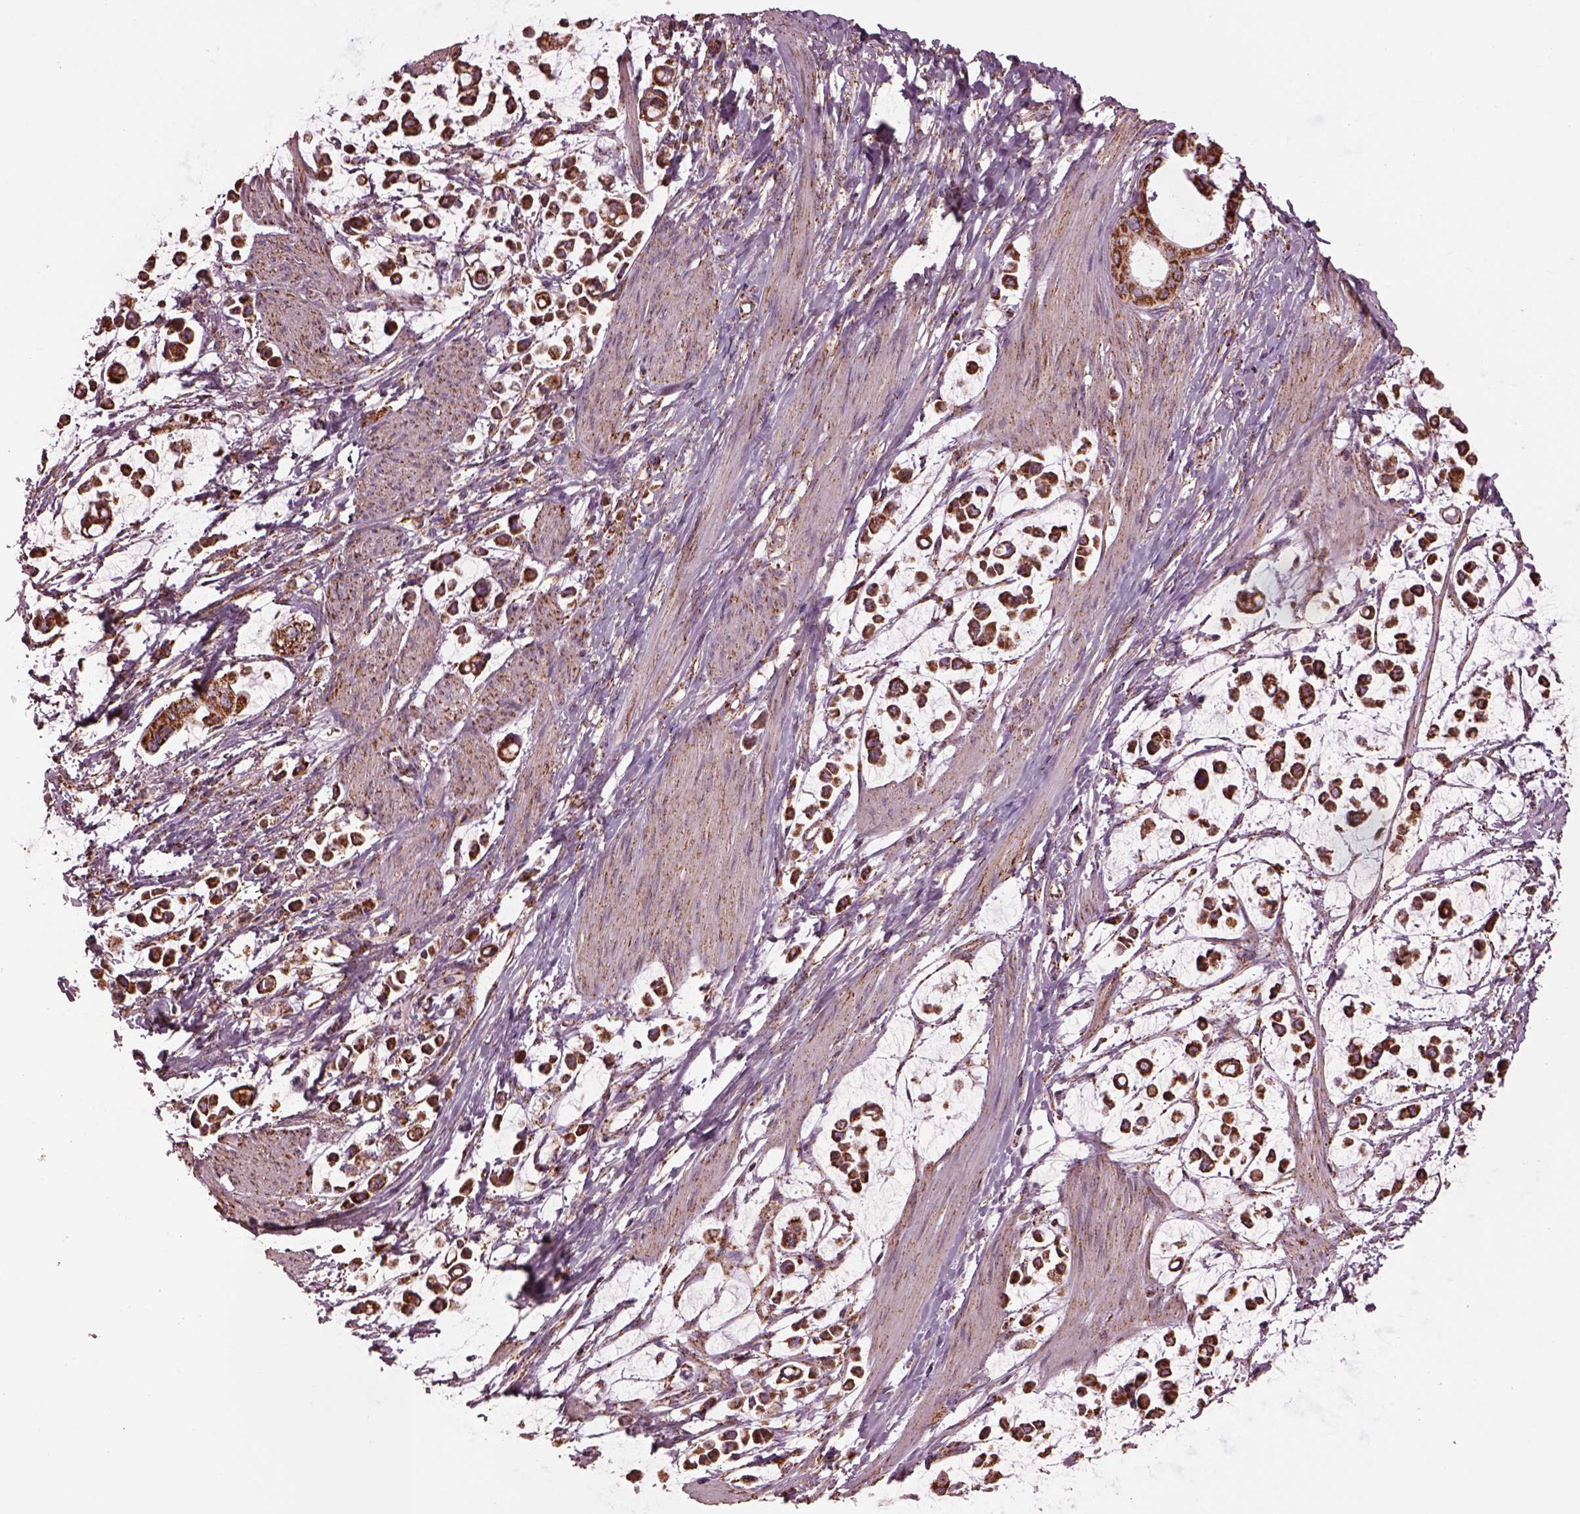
{"staining": {"intensity": "strong", "quantity": "25%-75%", "location": "cytoplasmic/membranous"}, "tissue": "stomach cancer", "cell_type": "Tumor cells", "image_type": "cancer", "snomed": [{"axis": "morphology", "description": "Adenocarcinoma, NOS"}, {"axis": "topography", "description": "Stomach"}], "caption": "Immunohistochemistry (IHC) (DAB (3,3'-diaminobenzidine)) staining of stomach cancer reveals strong cytoplasmic/membranous protein expression in approximately 25%-75% of tumor cells. Immunohistochemistry stains the protein of interest in brown and the nuclei are stained blue.", "gene": "TMEM254", "patient": {"sex": "male", "age": 82}}